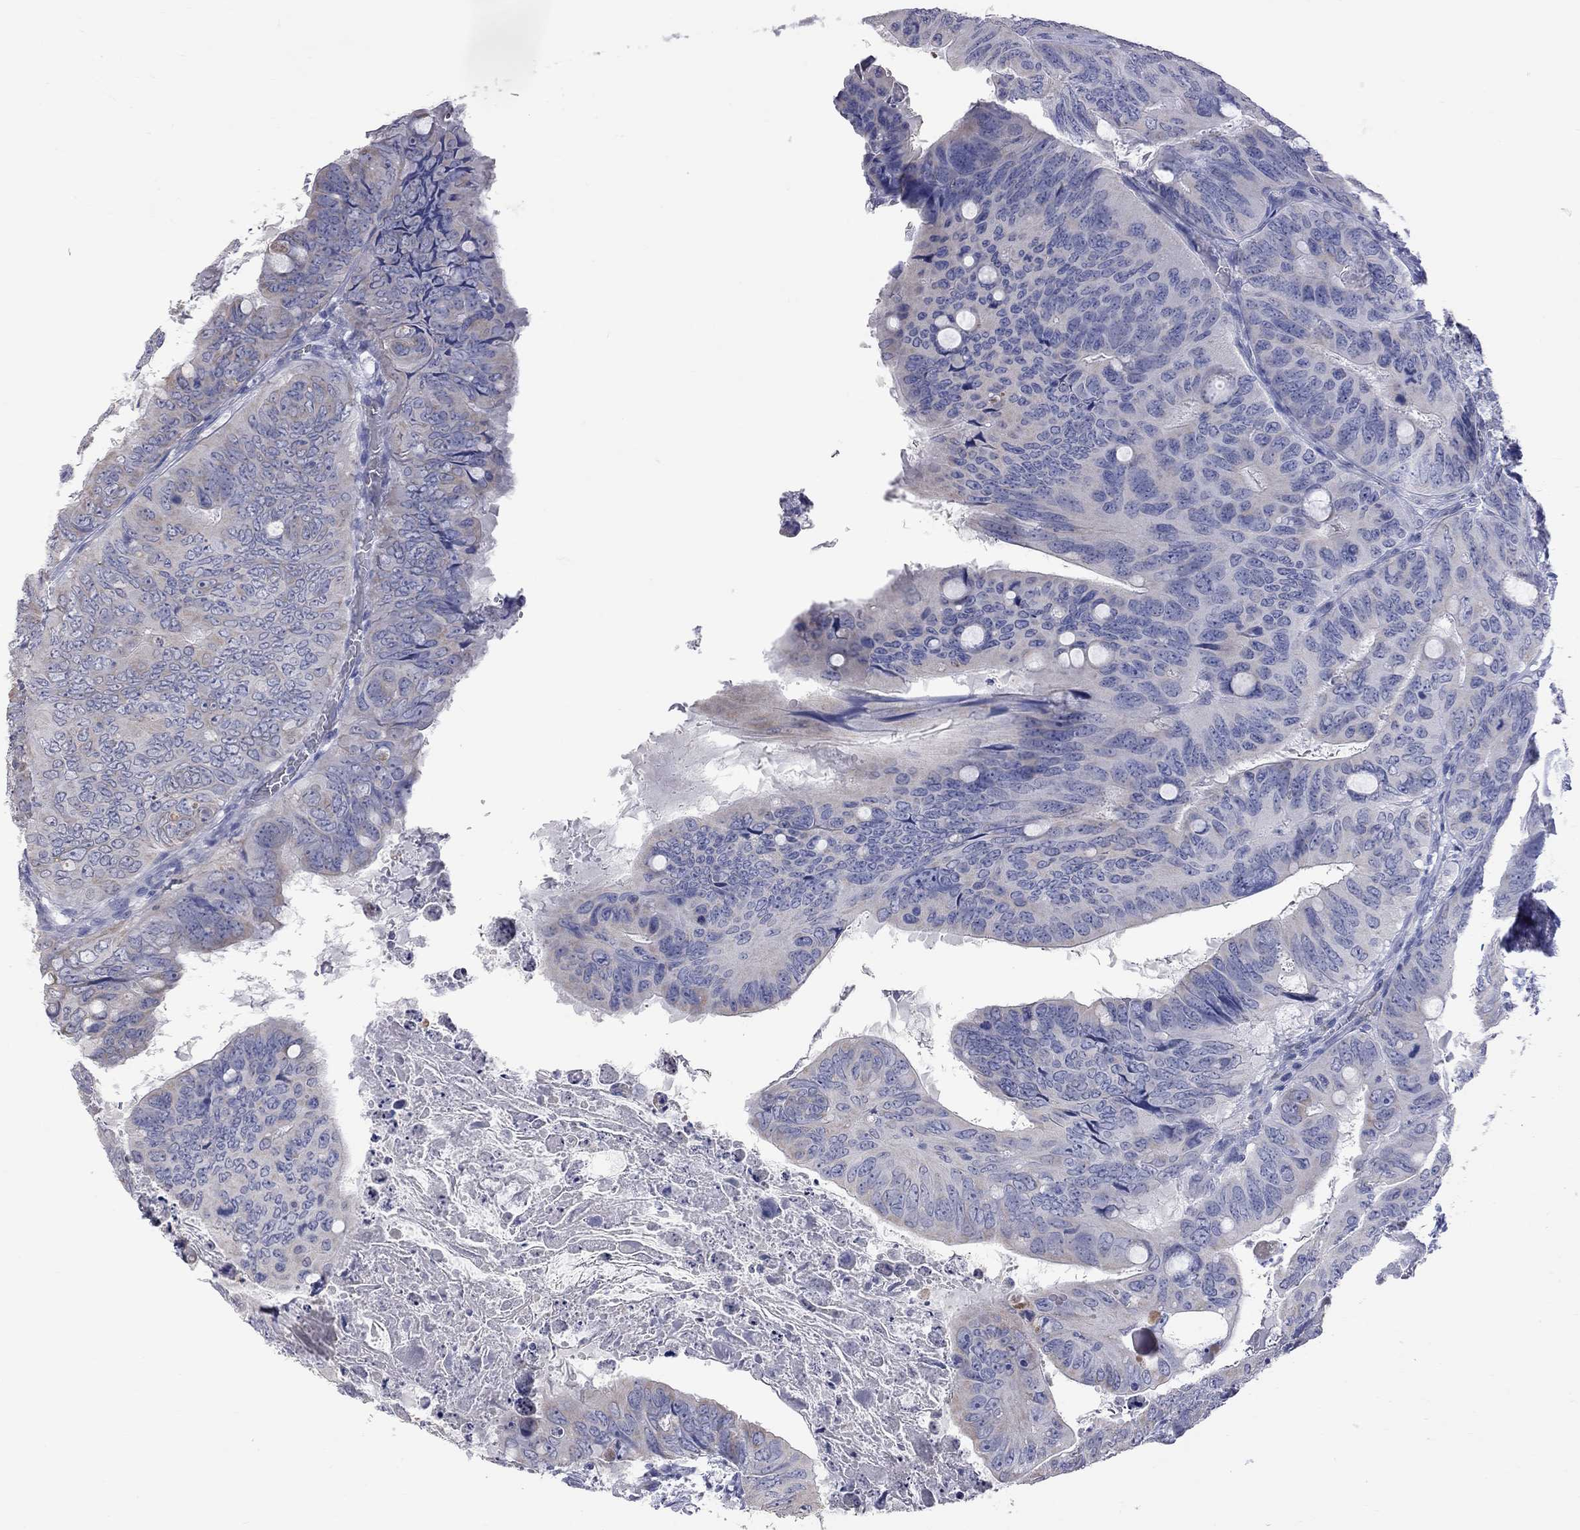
{"staining": {"intensity": "negative", "quantity": "none", "location": "none"}, "tissue": "colorectal cancer", "cell_type": "Tumor cells", "image_type": "cancer", "snomed": [{"axis": "morphology", "description": "Adenocarcinoma, NOS"}, {"axis": "topography", "description": "Colon"}], "caption": "An immunohistochemistry photomicrograph of adenocarcinoma (colorectal) is shown. There is no staining in tumor cells of adenocarcinoma (colorectal).", "gene": "KCND2", "patient": {"sex": "male", "age": 79}}